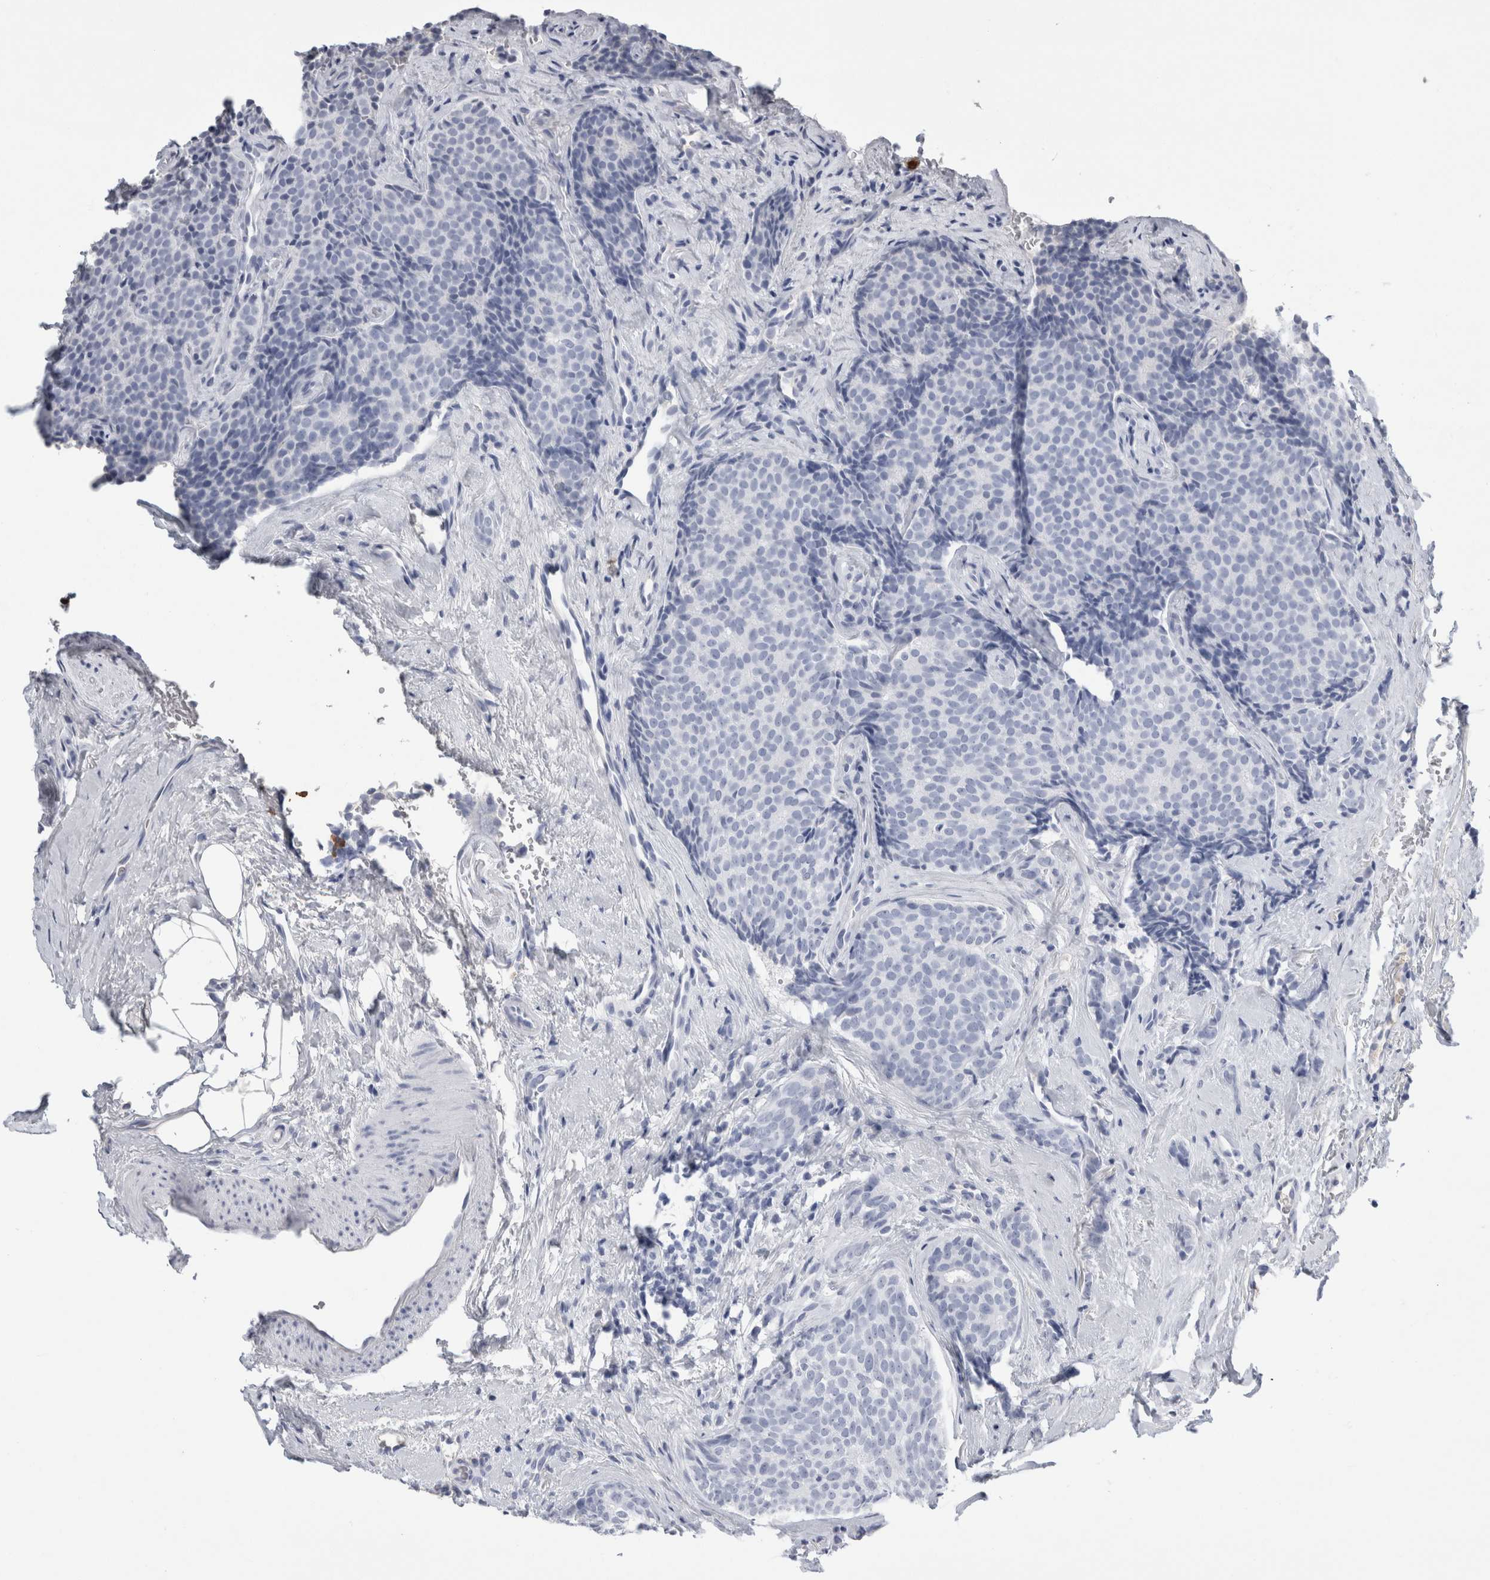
{"staining": {"intensity": "negative", "quantity": "none", "location": "none"}, "tissue": "breast cancer", "cell_type": "Tumor cells", "image_type": "cancer", "snomed": [{"axis": "morphology", "description": "Lobular carcinoma"}, {"axis": "topography", "description": "Skin"}, {"axis": "topography", "description": "Breast"}], "caption": "IHC of human breast cancer shows no positivity in tumor cells. (Immunohistochemistry (ihc), brightfield microscopy, high magnification).", "gene": "S100A12", "patient": {"sex": "female", "age": 46}}